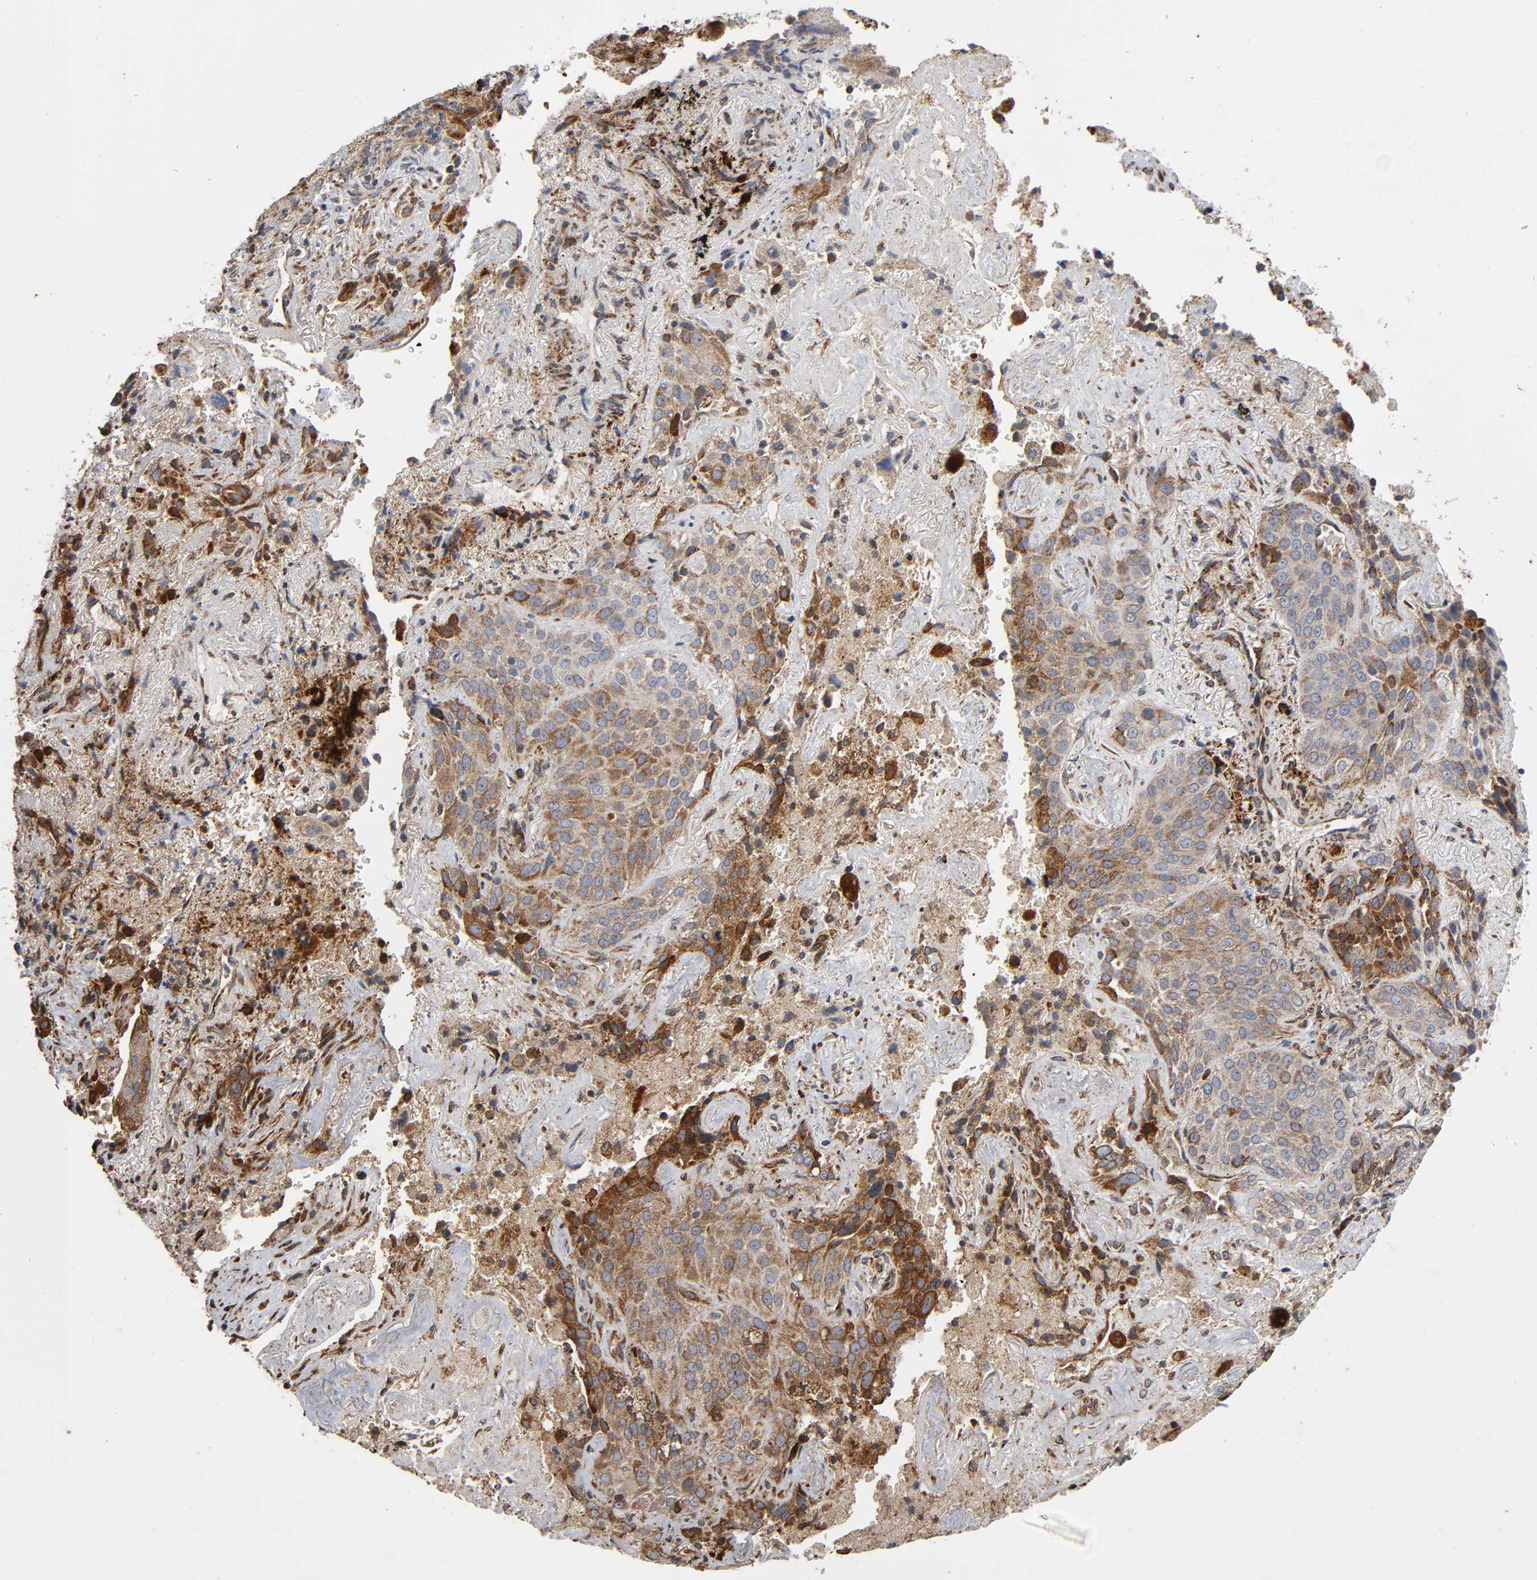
{"staining": {"intensity": "moderate", "quantity": "25%-75%", "location": "cytoplasmic/membranous"}, "tissue": "lung cancer", "cell_type": "Tumor cells", "image_type": "cancer", "snomed": [{"axis": "morphology", "description": "Squamous cell carcinoma, NOS"}, {"axis": "topography", "description": "Lung"}], "caption": "An IHC photomicrograph of tumor tissue is shown. Protein staining in brown highlights moderate cytoplasmic/membranous positivity in lung cancer (squamous cell carcinoma) within tumor cells.", "gene": "MAP3K1", "patient": {"sex": "male", "age": 54}}